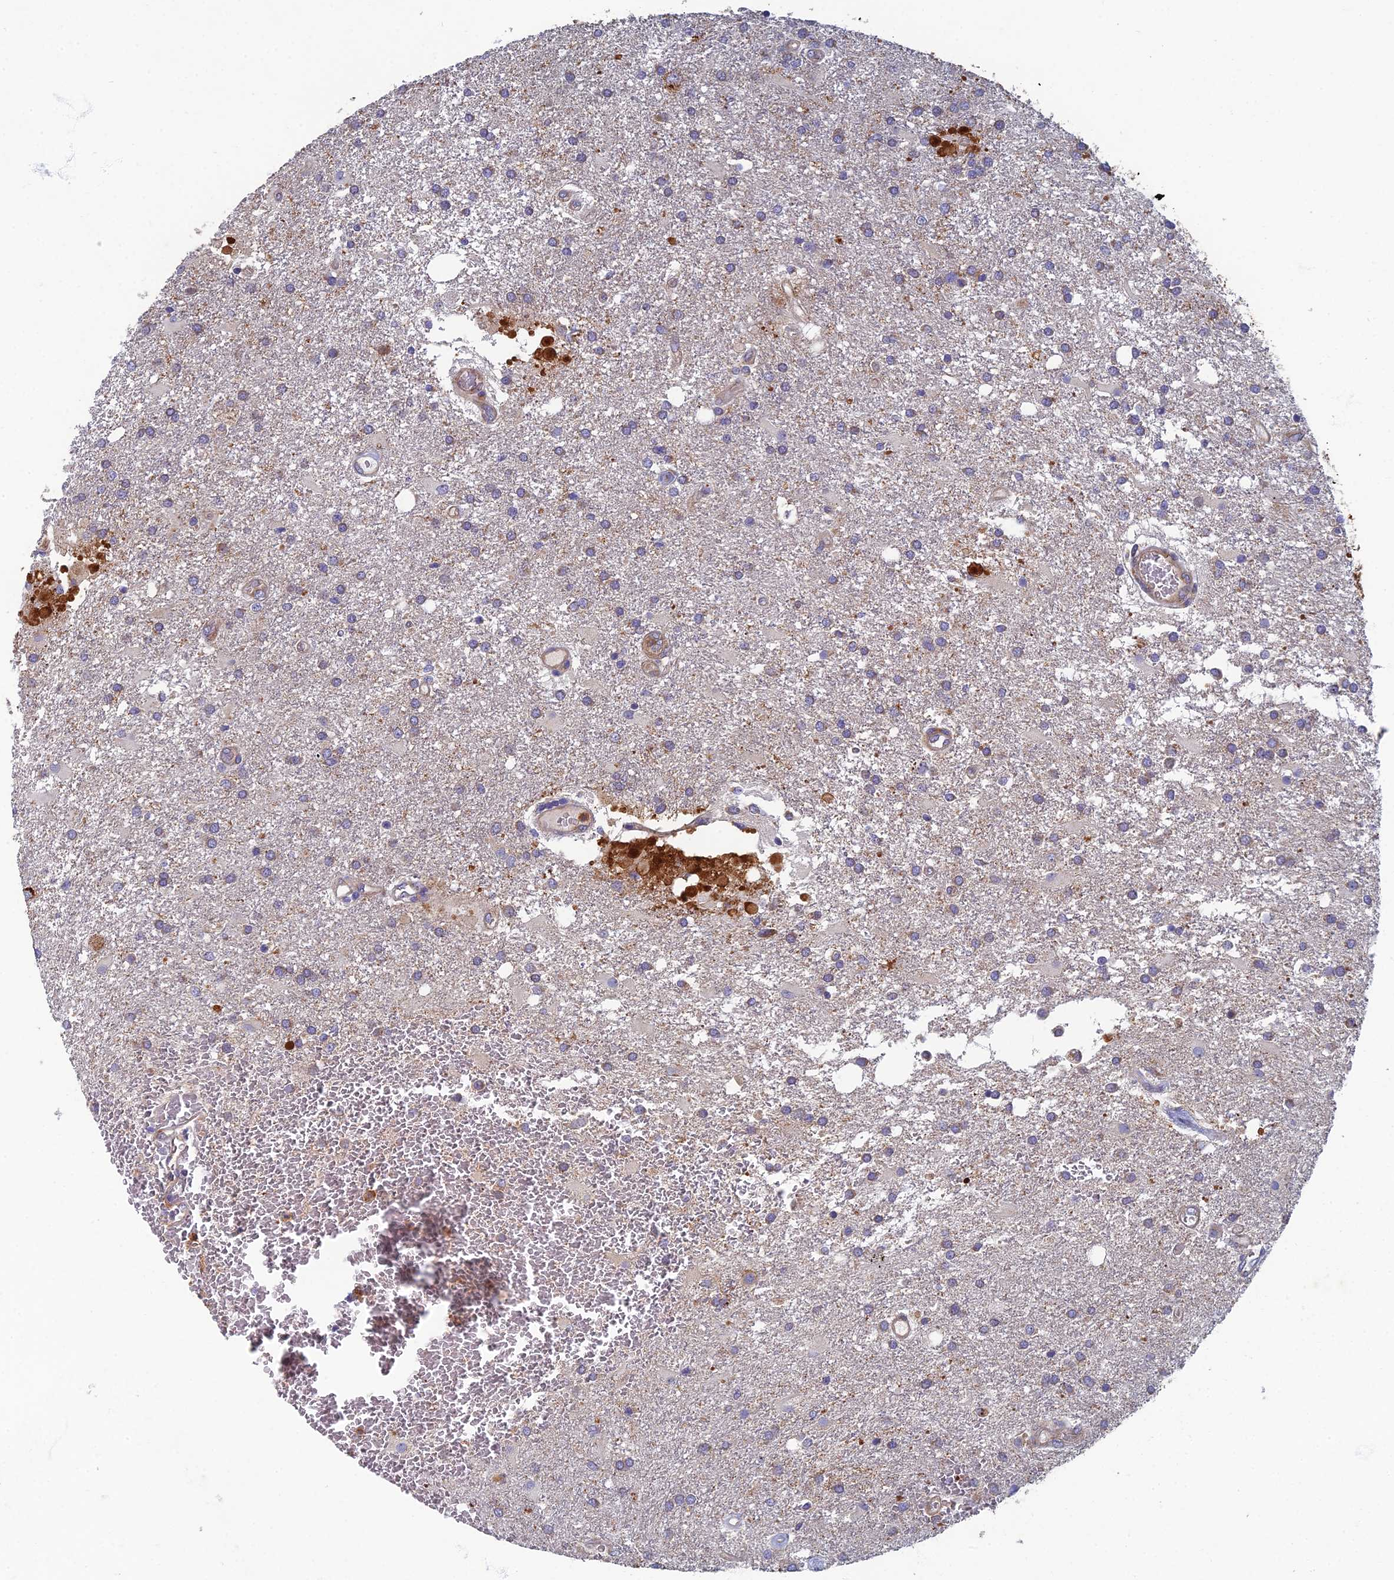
{"staining": {"intensity": "negative", "quantity": "none", "location": "none"}, "tissue": "glioma", "cell_type": "Tumor cells", "image_type": "cancer", "snomed": [{"axis": "morphology", "description": "Glioma, malignant, Low grade"}, {"axis": "topography", "description": "Brain"}], "caption": "Immunohistochemistry image of neoplastic tissue: human low-grade glioma (malignant) stained with DAB shows no significant protein staining in tumor cells.", "gene": "RNASEK", "patient": {"sex": "male", "age": 66}}